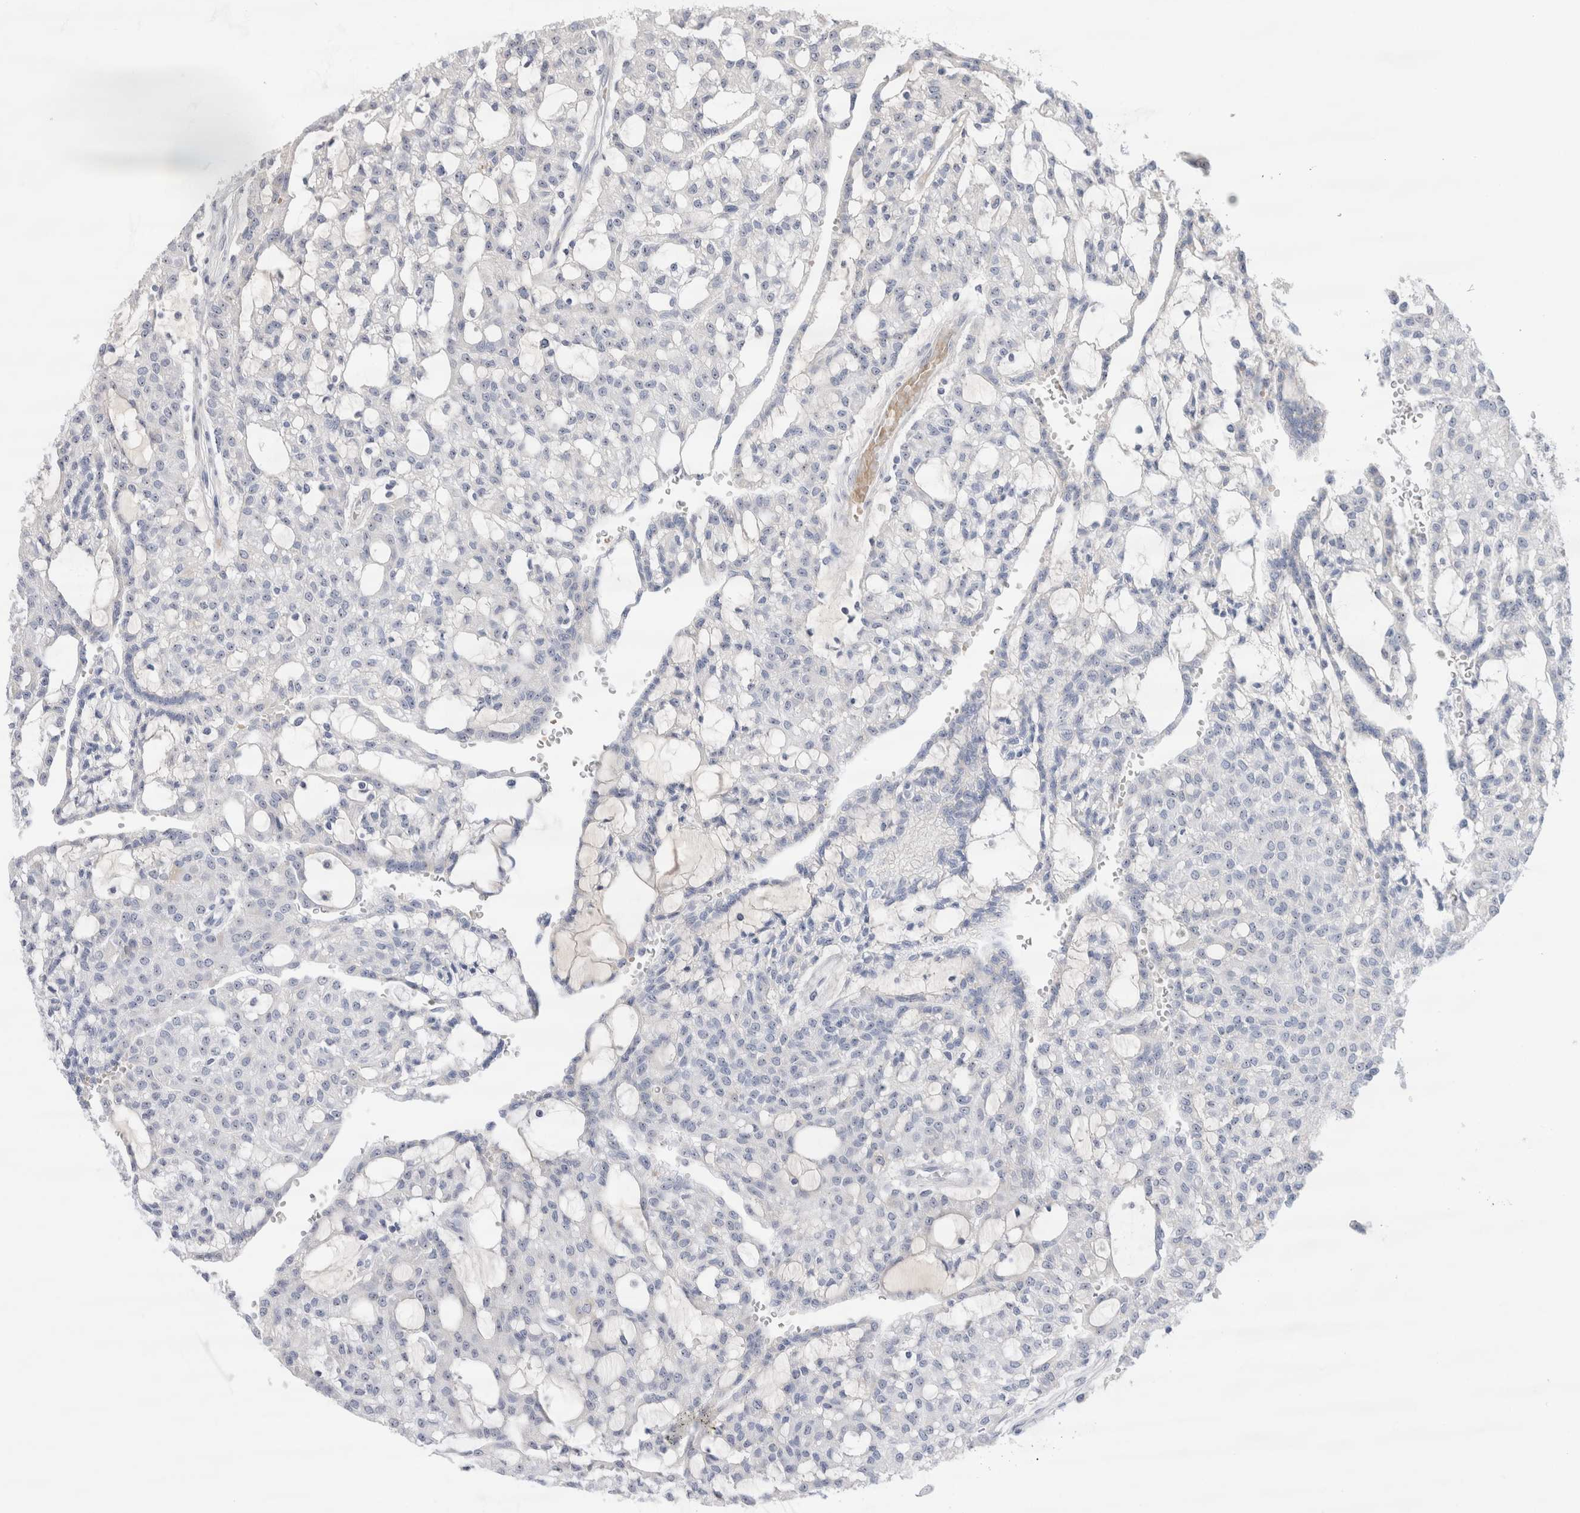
{"staining": {"intensity": "negative", "quantity": "none", "location": "none"}, "tissue": "renal cancer", "cell_type": "Tumor cells", "image_type": "cancer", "snomed": [{"axis": "morphology", "description": "Adenocarcinoma, NOS"}, {"axis": "topography", "description": "Kidney"}], "caption": "This is an immunohistochemistry micrograph of renal cancer. There is no staining in tumor cells.", "gene": "ECHDC2", "patient": {"sex": "male", "age": 63}}